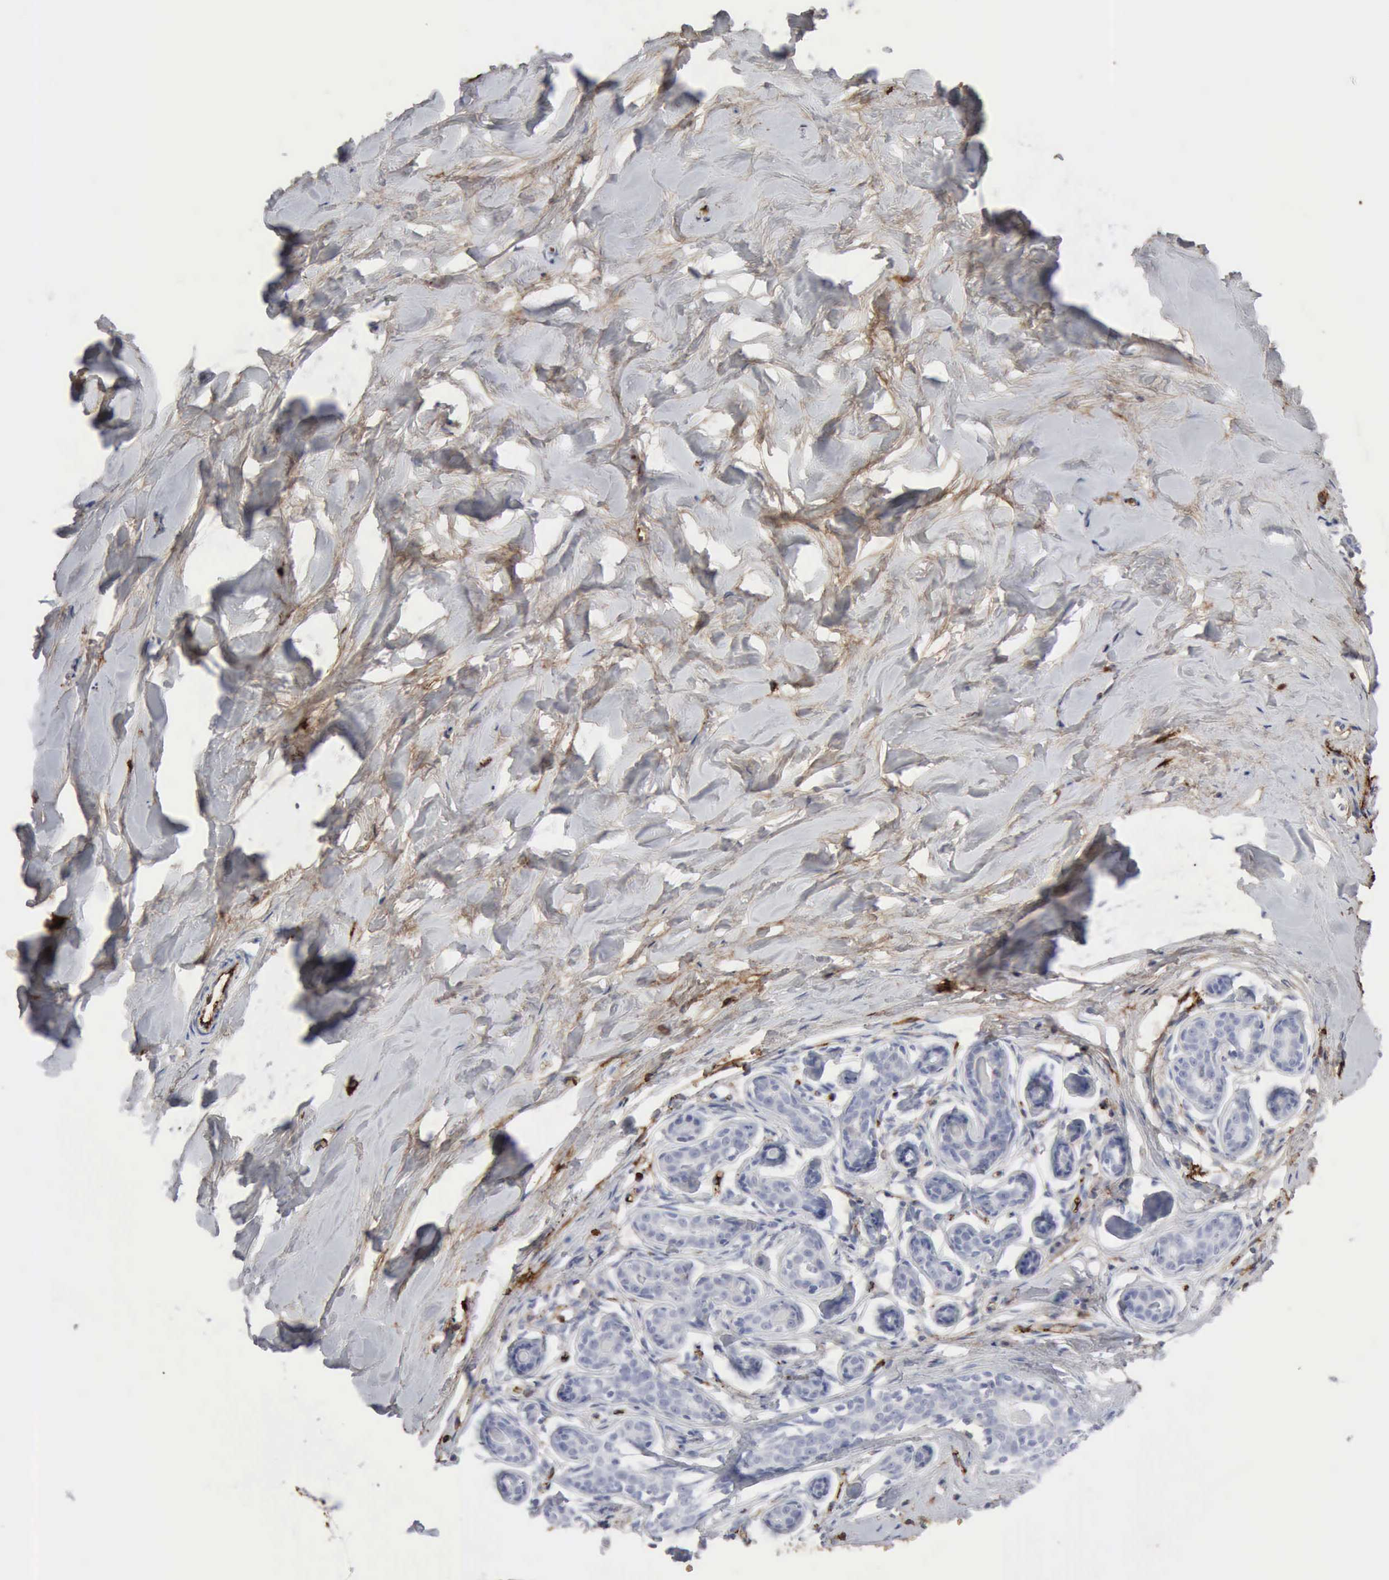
{"staining": {"intensity": "weak", "quantity": "<25%", "location": "cytoplasmic/membranous"}, "tissue": "breast", "cell_type": "Adipocytes", "image_type": "normal", "snomed": [{"axis": "morphology", "description": "Normal tissue, NOS"}, {"axis": "topography", "description": "Breast"}], "caption": "Immunohistochemical staining of normal breast reveals no significant positivity in adipocytes.", "gene": "C4BPA", "patient": {"sex": "female", "age": 22}}